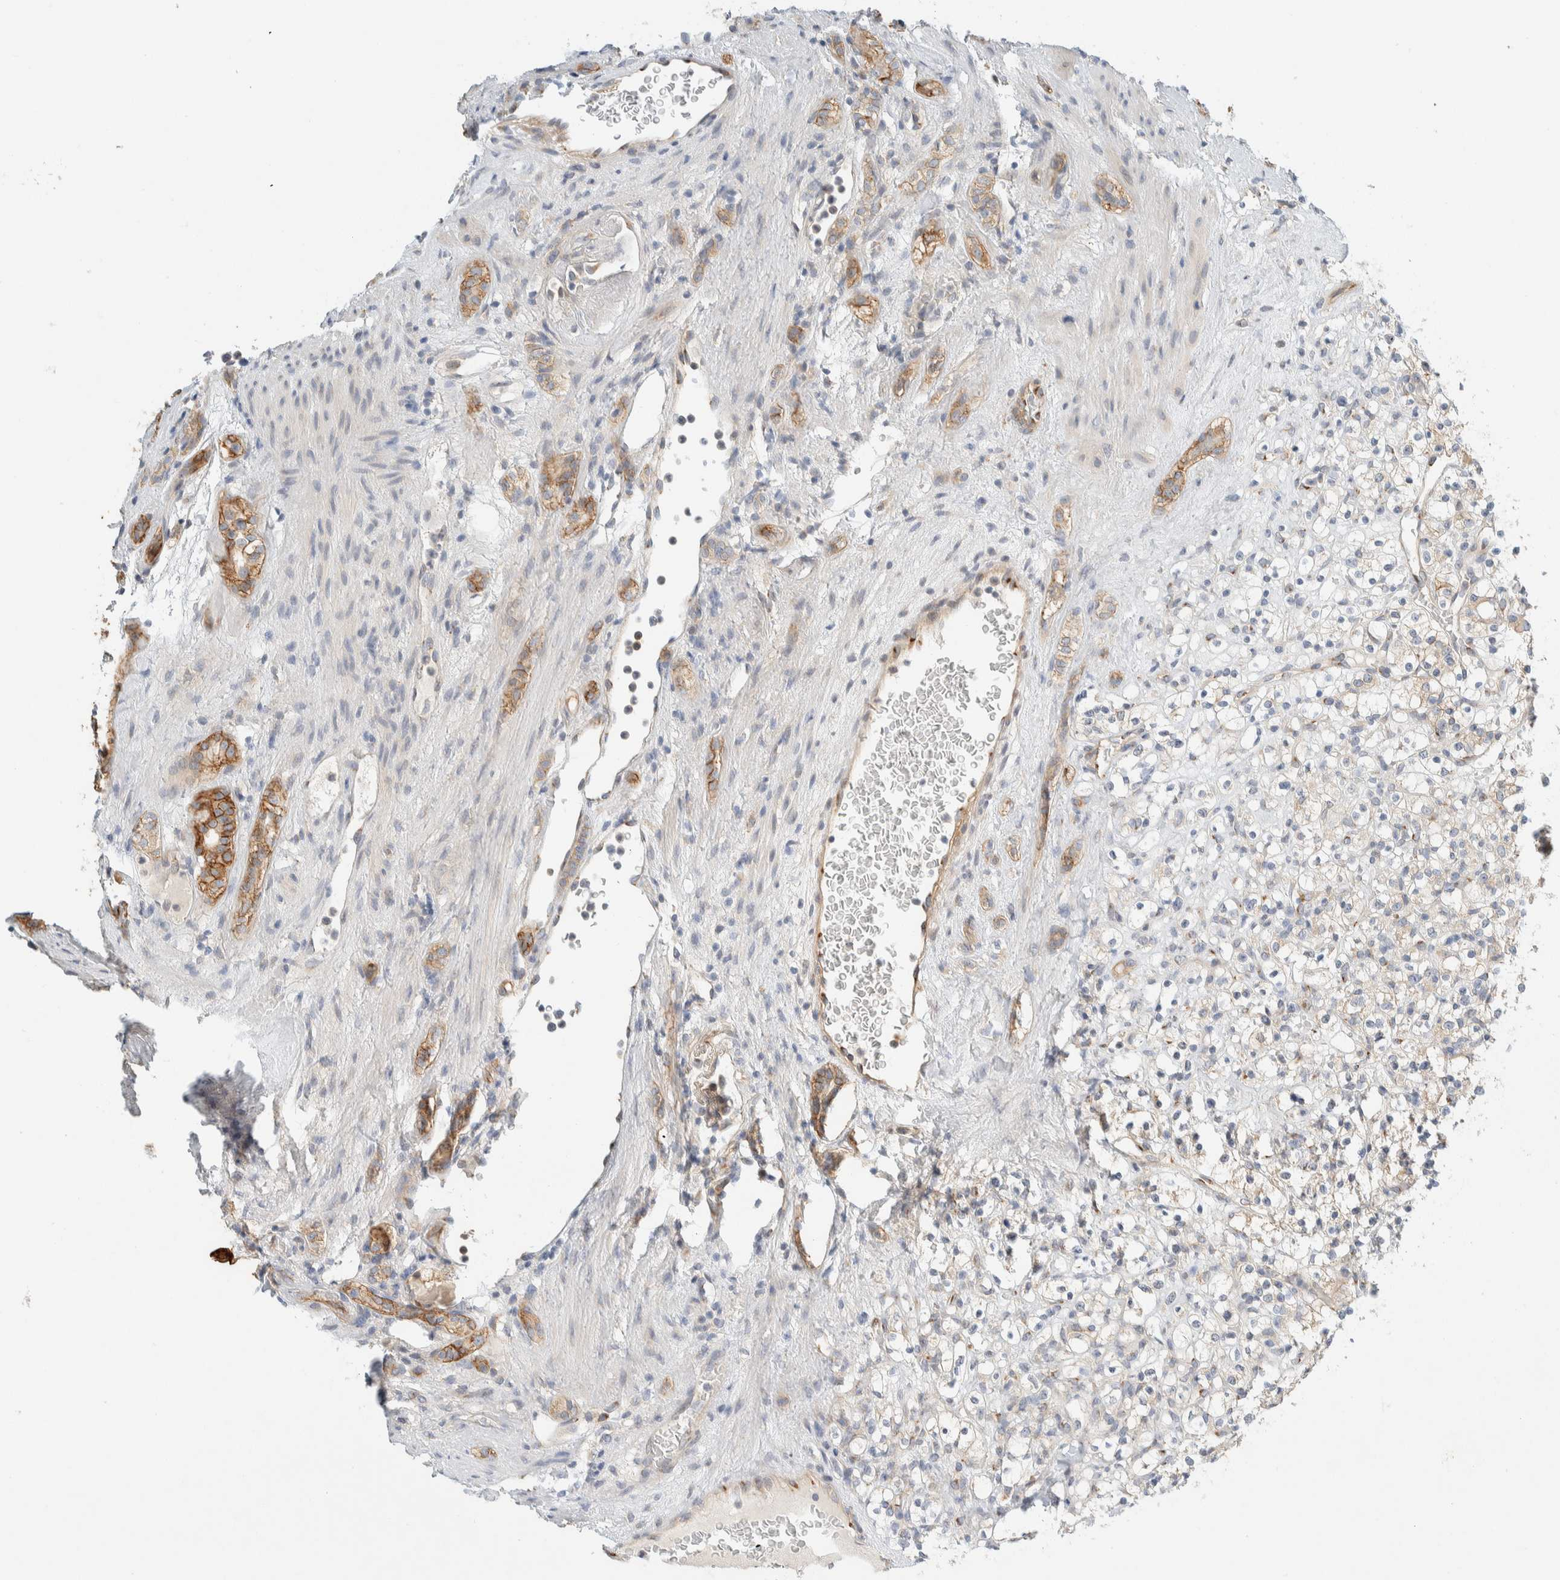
{"staining": {"intensity": "weak", "quantity": "25%-75%", "location": "cytoplasmic/membranous"}, "tissue": "renal cancer", "cell_type": "Tumor cells", "image_type": "cancer", "snomed": [{"axis": "morphology", "description": "Normal tissue, NOS"}, {"axis": "morphology", "description": "Adenocarcinoma, NOS"}, {"axis": "topography", "description": "Kidney"}], "caption": "The micrograph displays staining of renal cancer, revealing weak cytoplasmic/membranous protein positivity (brown color) within tumor cells. The protein of interest is shown in brown color, while the nuclei are stained blue.", "gene": "TMEM184B", "patient": {"sex": "female", "age": 72}}